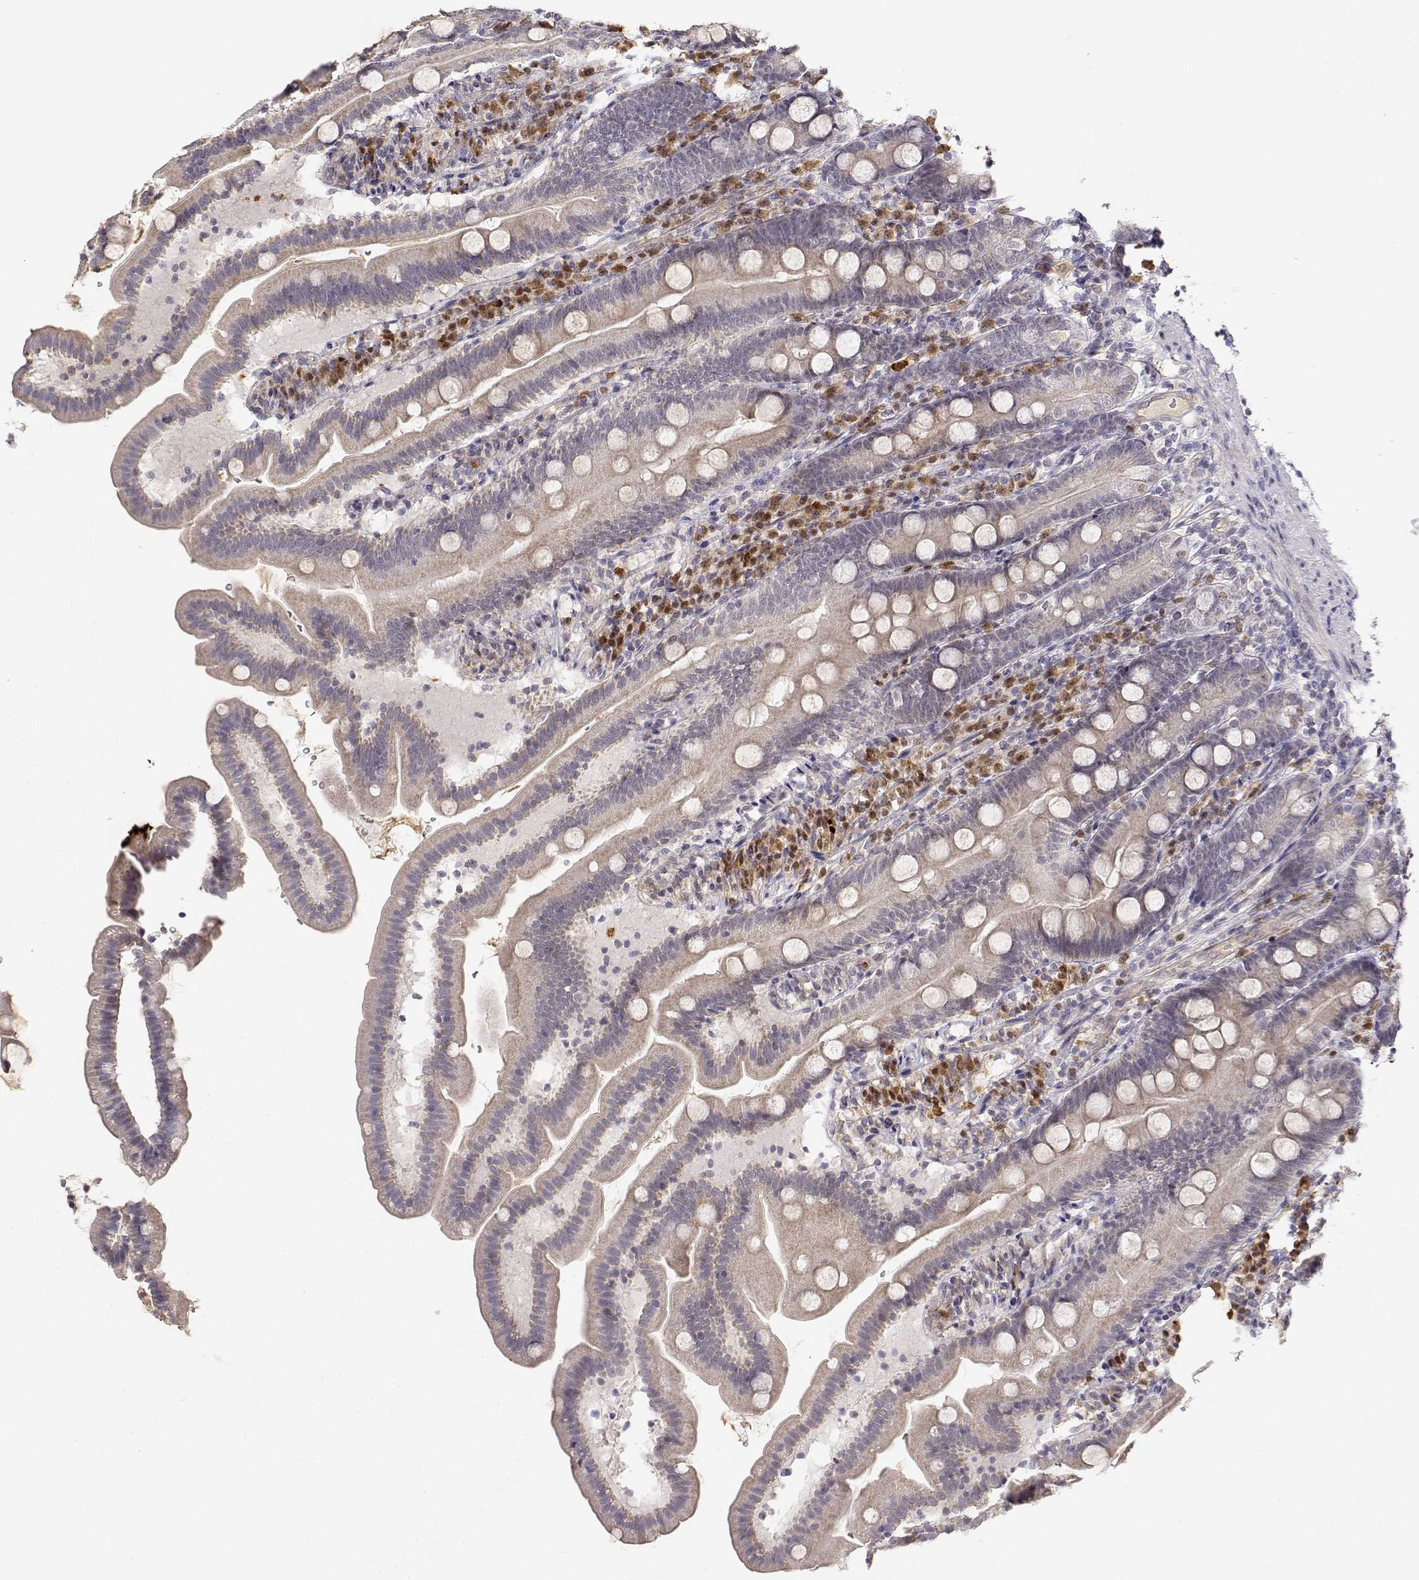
{"staining": {"intensity": "weak", "quantity": "25%-75%", "location": "cytoplasmic/membranous"}, "tissue": "duodenum", "cell_type": "Glandular cells", "image_type": "normal", "snomed": [{"axis": "morphology", "description": "Normal tissue, NOS"}, {"axis": "topography", "description": "Duodenum"}], "caption": "A brown stain labels weak cytoplasmic/membranous positivity of a protein in glandular cells of normal human duodenum. The staining is performed using DAB brown chromogen to label protein expression. The nuclei are counter-stained blue using hematoxylin.", "gene": "EAF2", "patient": {"sex": "female", "age": 67}}